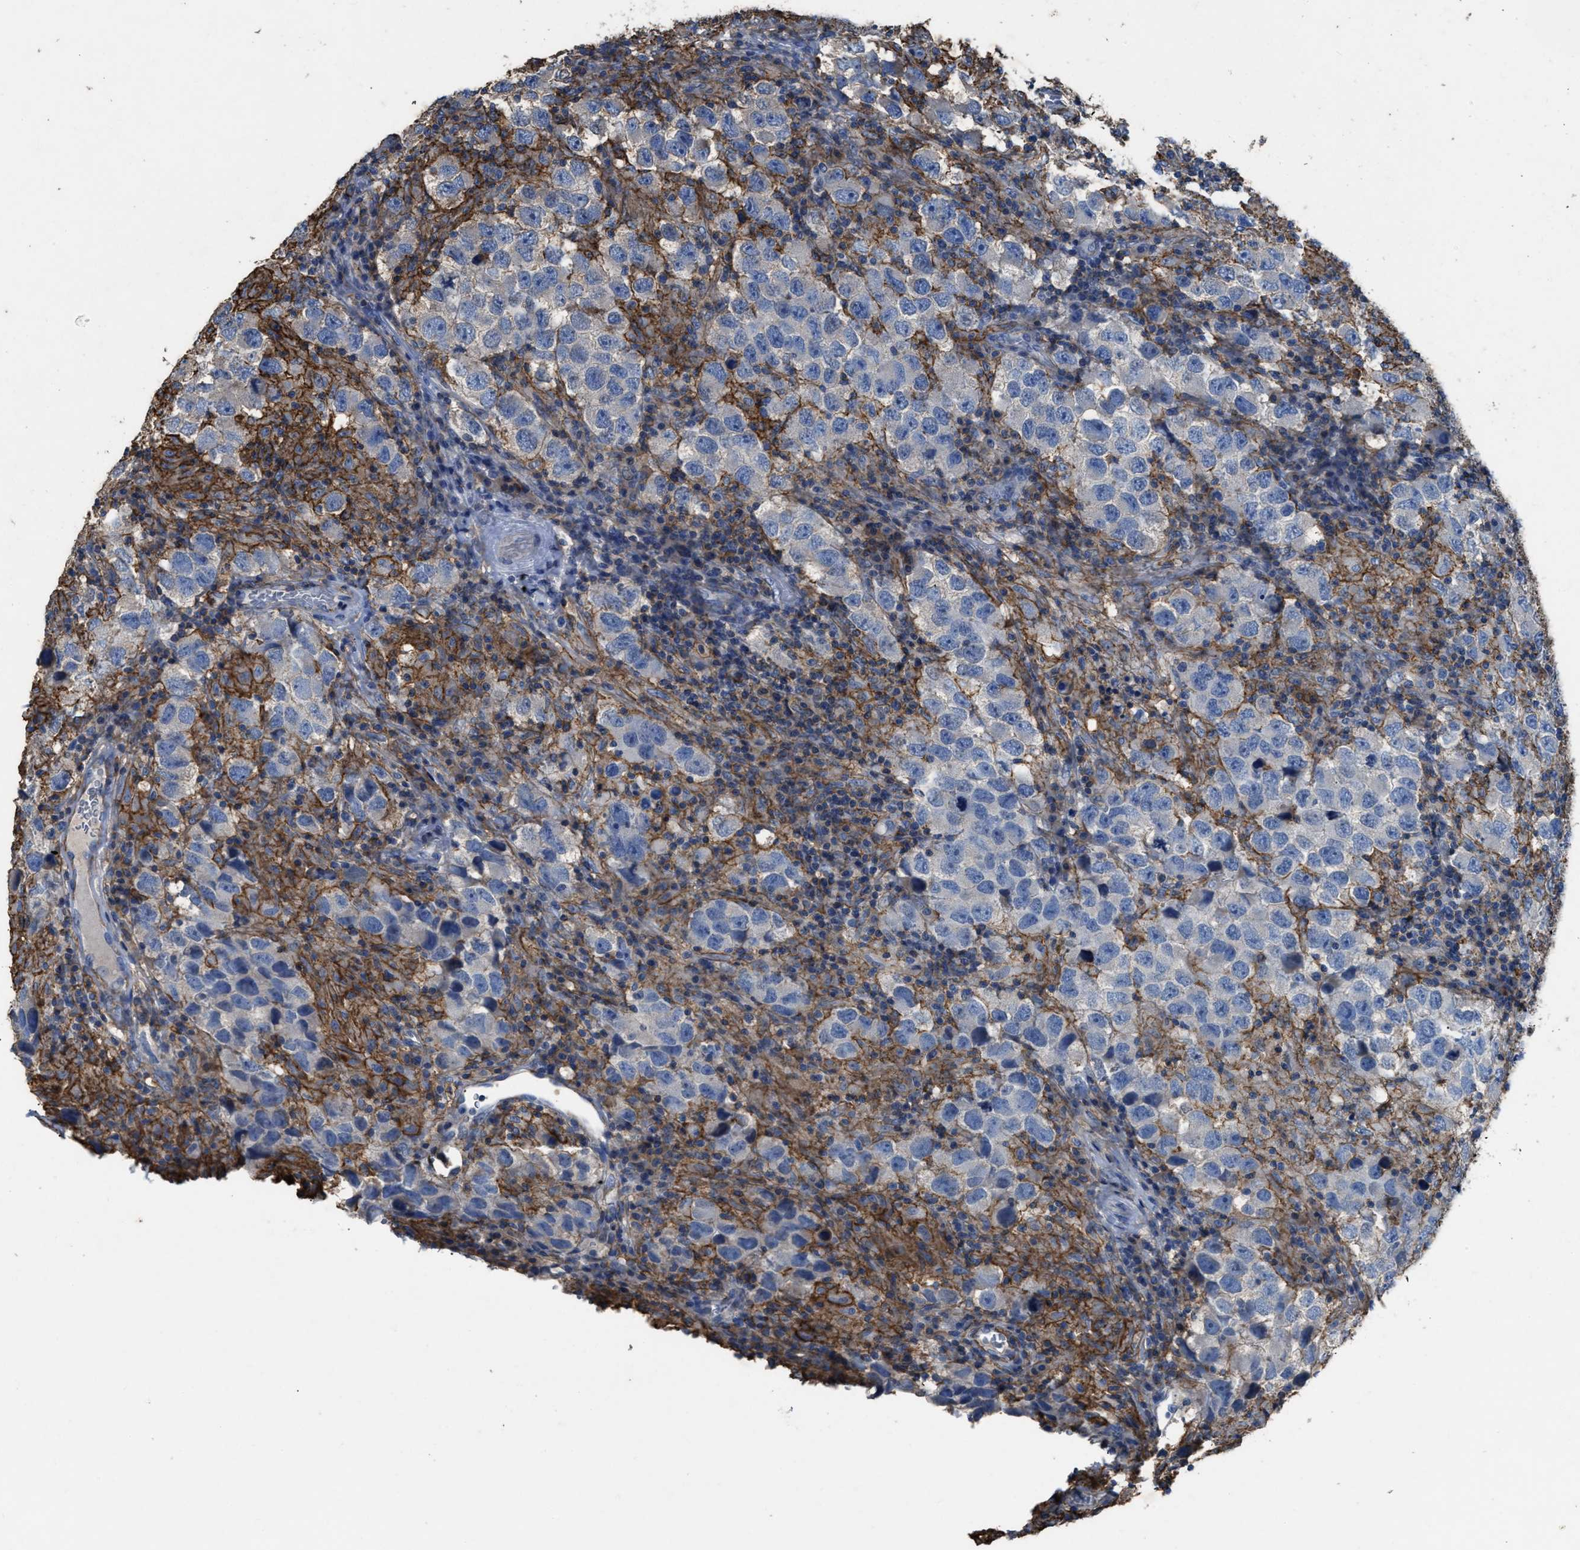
{"staining": {"intensity": "negative", "quantity": "none", "location": "none"}, "tissue": "testis cancer", "cell_type": "Tumor cells", "image_type": "cancer", "snomed": [{"axis": "morphology", "description": "Carcinoma, Embryonal, NOS"}, {"axis": "topography", "description": "Testis"}], "caption": "Tumor cells are negative for brown protein staining in testis embryonal carcinoma.", "gene": "OR51E1", "patient": {"sex": "male", "age": 21}}